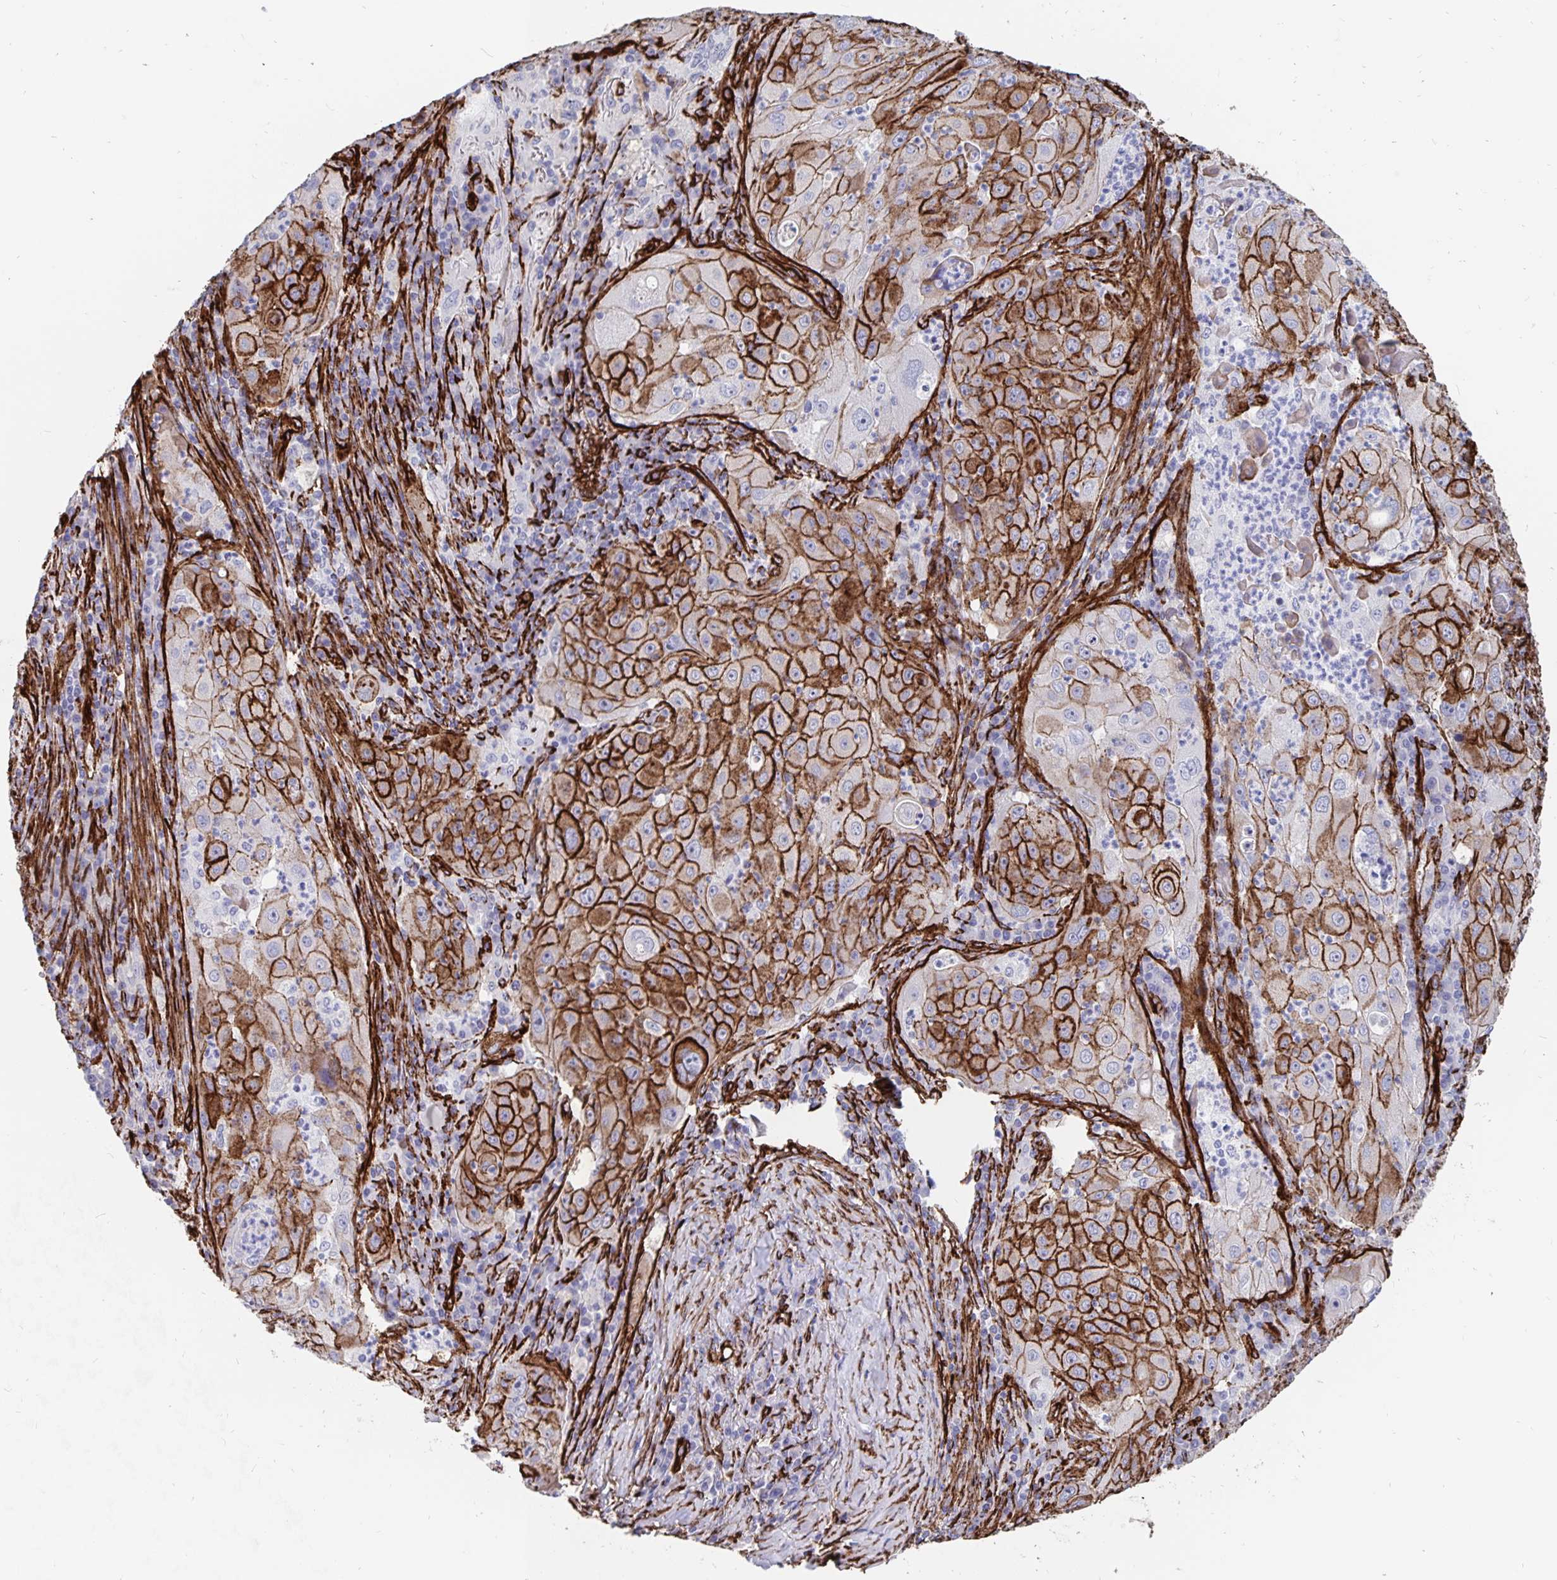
{"staining": {"intensity": "strong", "quantity": "25%-75%", "location": "cytoplasmic/membranous"}, "tissue": "lung cancer", "cell_type": "Tumor cells", "image_type": "cancer", "snomed": [{"axis": "morphology", "description": "Squamous cell carcinoma, NOS"}, {"axis": "topography", "description": "Lung"}], "caption": "IHC micrograph of human lung cancer (squamous cell carcinoma) stained for a protein (brown), which reveals high levels of strong cytoplasmic/membranous expression in about 25%-75% of tumor cells.", "gene": "DCHS2", "patient": {"sex": "female", "age": 59}}